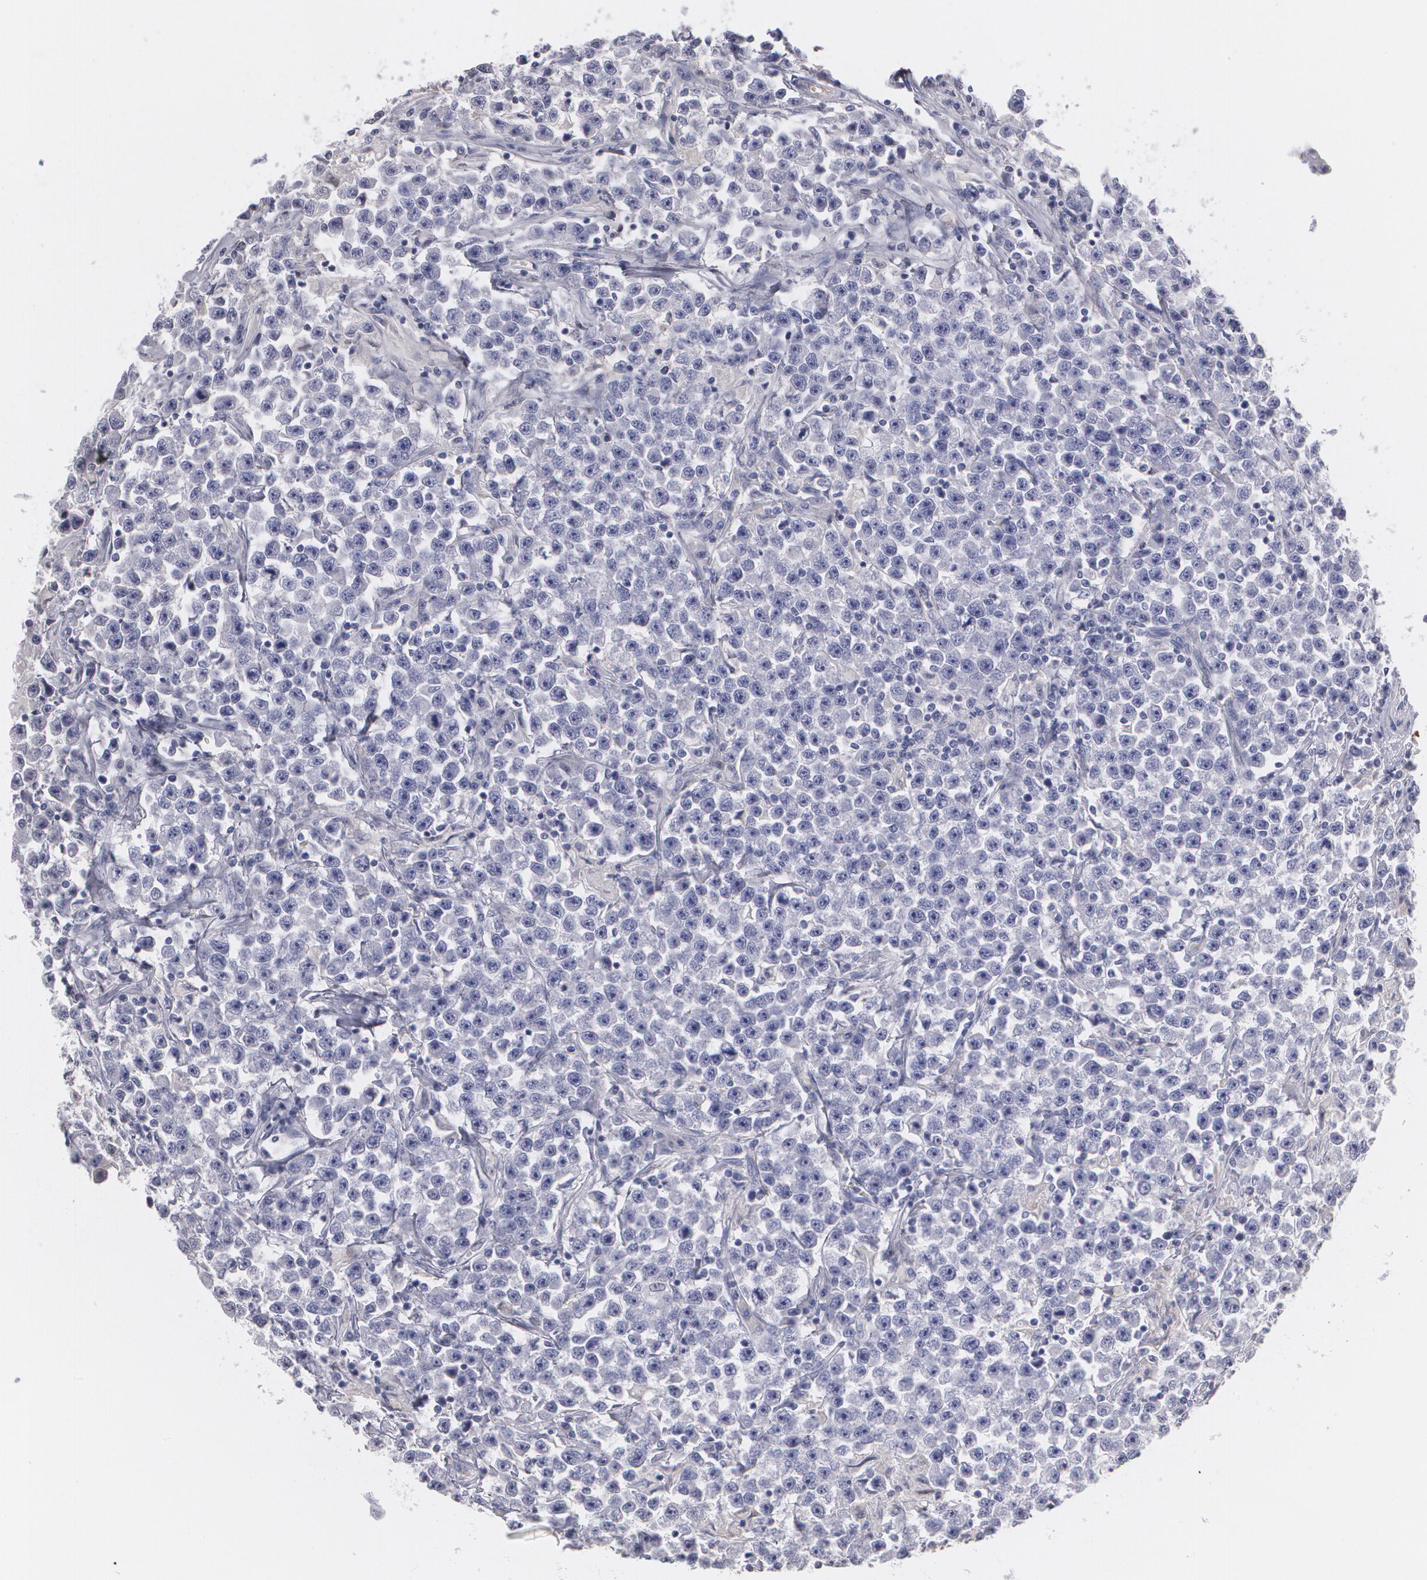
{"staining": {"intensity": "negative", "quantity": "none", "location": "none"}, "tissue": "testis cancer", "cell_type": "Tumor cells", "image_type": "cancer", "snomed": [{"axis": "morphology", "description": "Seminoma, NOS"}, {"axis": "topography", "description": "Testis"}], "caption": "Immunohistochemical staining of human seminoma (testis) exhibits no significant expression in tumor cells.", "gene": "SERPINA1", "patient": {"sex": "male", "age": 33}}